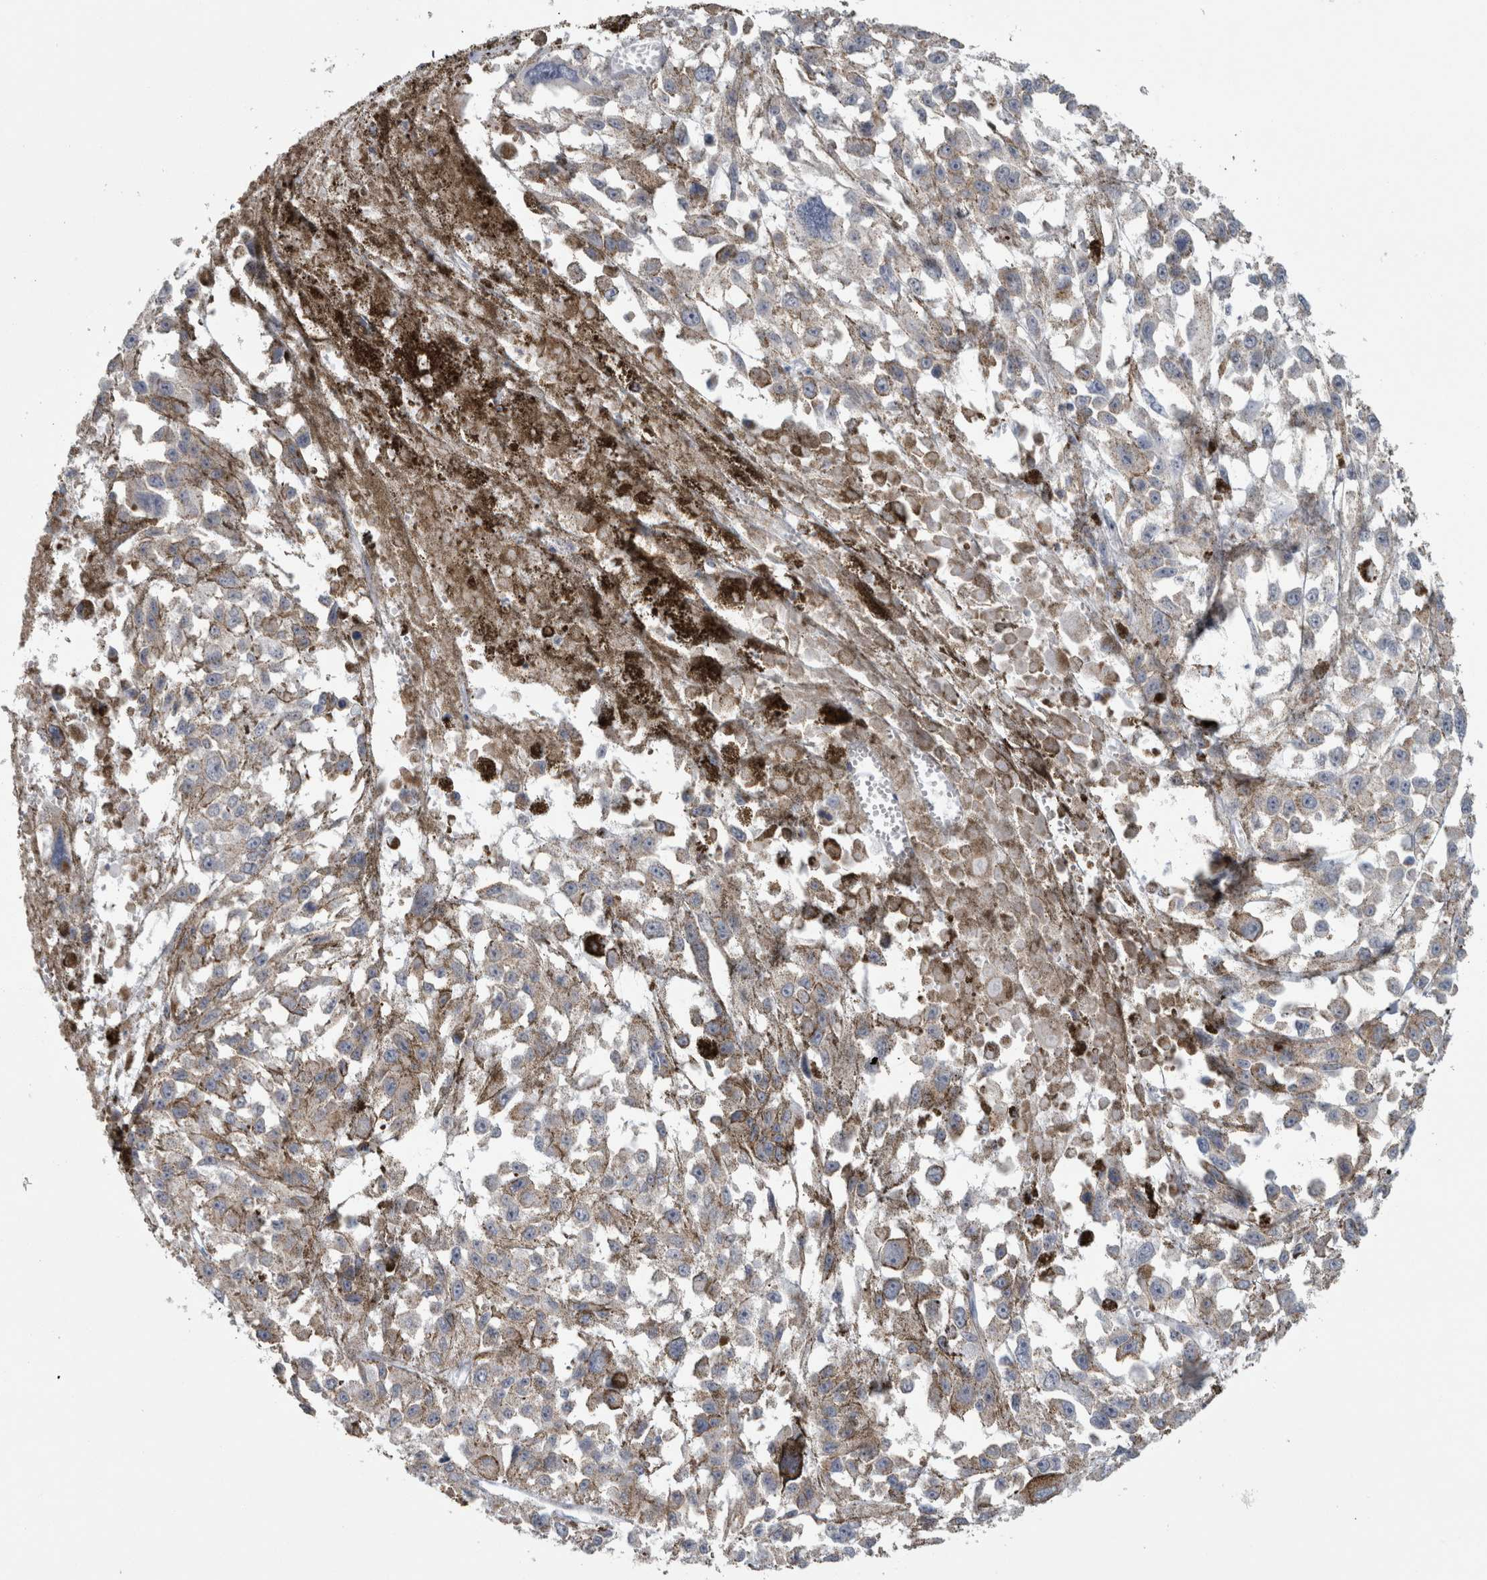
{"staining": {"intensity": "negative", "quantity": "none", "location": "none"}, "tissue": "melanoma", "cell_type": "Tumor cells", "image_type": "cancer", "snomed": [{"axis": "morphology", "description": "Malignant melanoma, Metastatic site"}, {"axis": "topography", "description": "Lymph node"}], "caption": "High magnification brightfield microscopy of malignant melanoma (metastatic site) stained with DAB (3,3'-diaminobenzidine) (brown) and counterstained with hematoxylin (blue): tumor cells show no significant expression.", "gene": "PLIN1", "patient": {"sex": "male", "age": 59}}